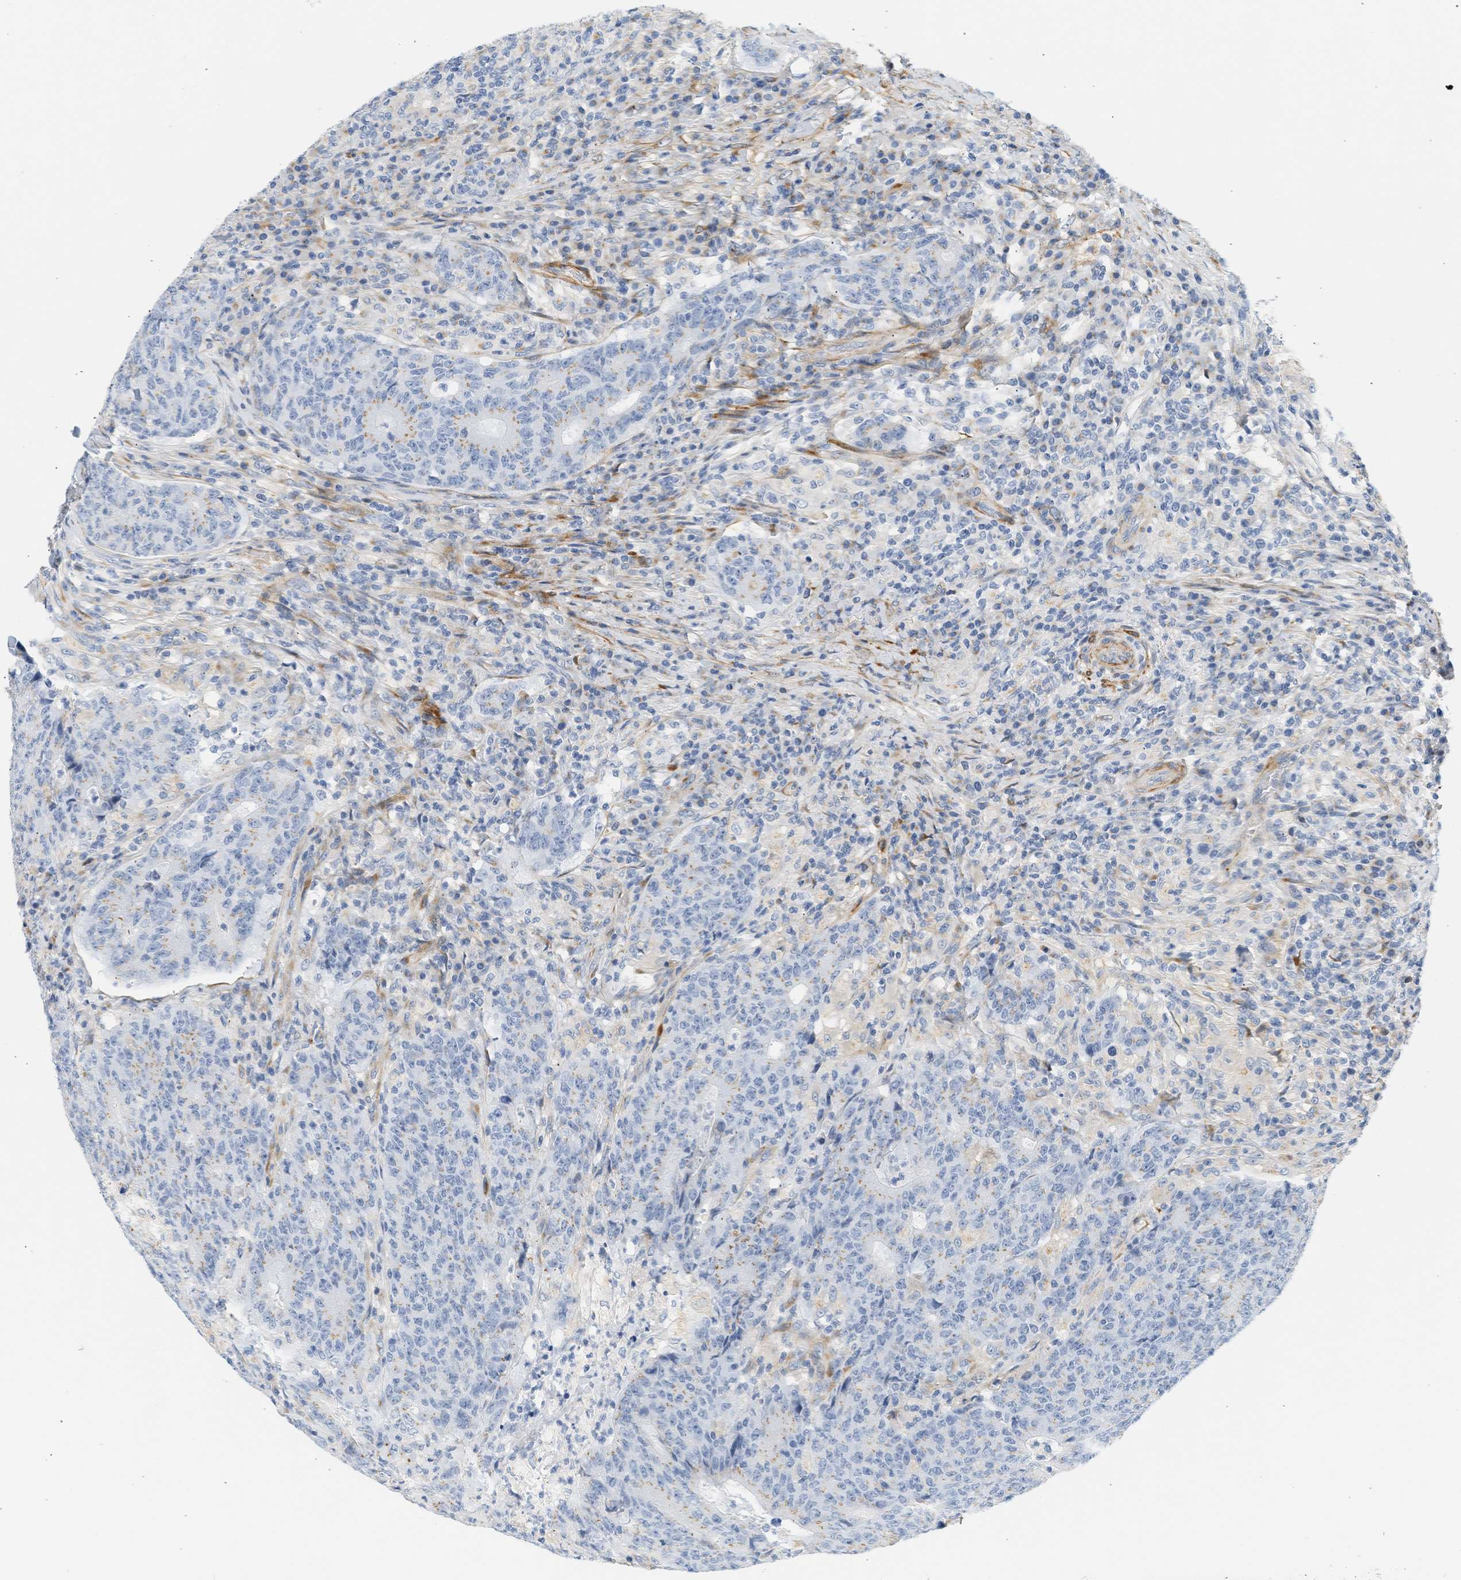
{"staining": {"intensity": "moderate", "quantity": "<25%", "location": "cytoplasmic/membranous"}, "tissue": "colorectal cancer", "cell_type": "Tumor cells", "image_type": "cancer", "snomed": [{"axis": "morphology", "description": "Normal tissue, NOS"}, {"axis": "morphology", "description": "Adenocarcinoma, NOS"}, {"axis": "topography", "description": "Colon"}], "caption": "Protein staining by IHC exhibits moderate cytoplasmic/membranous staining in about <25% of tumor cells in adenocarcinoma (colorectal).", "gene": "SLC30A7", "patient": {"sex": "female", "age": 75}}